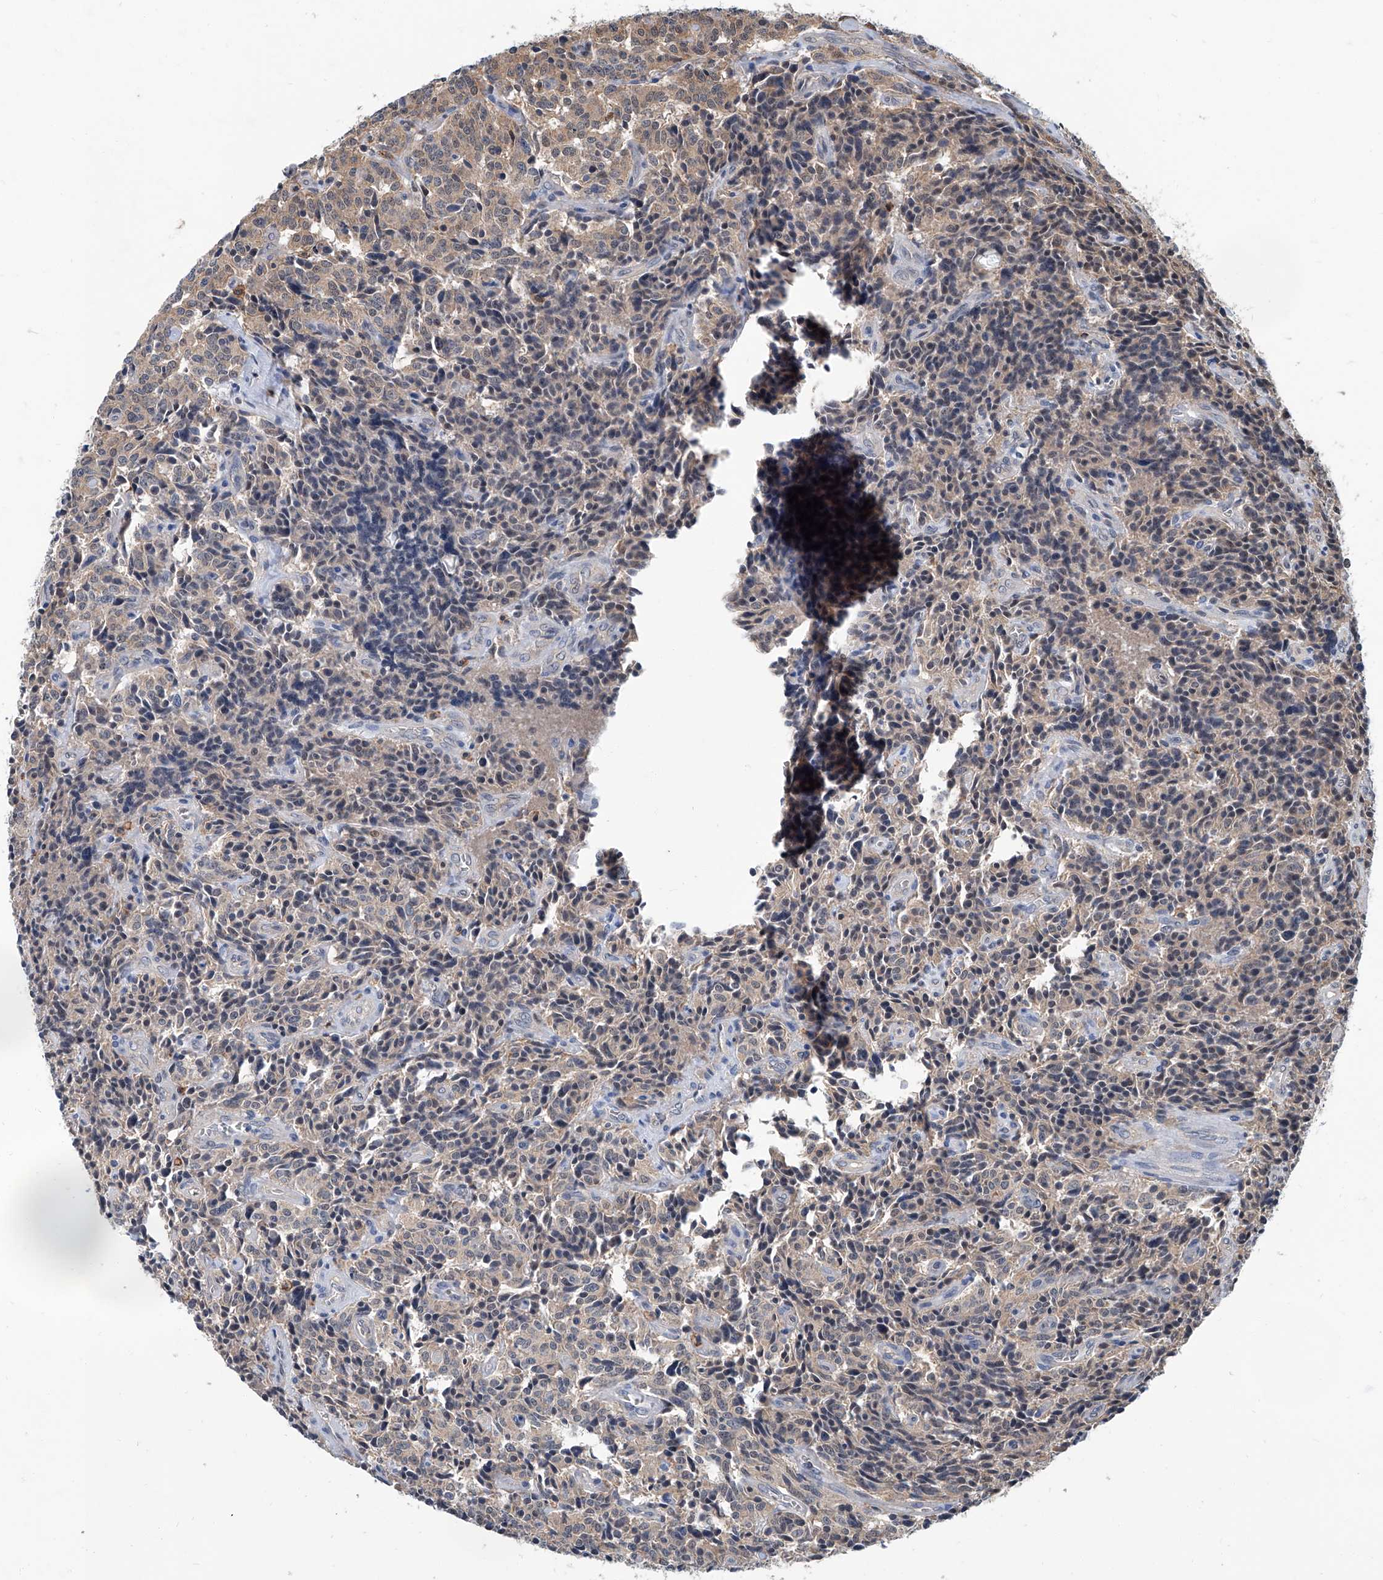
{"staining": {"intensity": "weak", "quantity": "25%-75%", "location": "cytoplasmic/membranous"}, "tissue": "carcinoid", "cell_type": "Tumor cells", "image_type": "cancer", "snomed": [{"axis": "morphology", "description": "Carcinoid, malignant, NOS"}, {"axis": "topography", "description": "Lung"}], "caption": "Immunohistochemical staining of carcinoid (malignant) displays low levels of weak cytoplasmic/membranous protein expression in about 25%-75% of tumor cells.", "gene": "CLK1", "patient": {"sex": "female", "age": 46}}